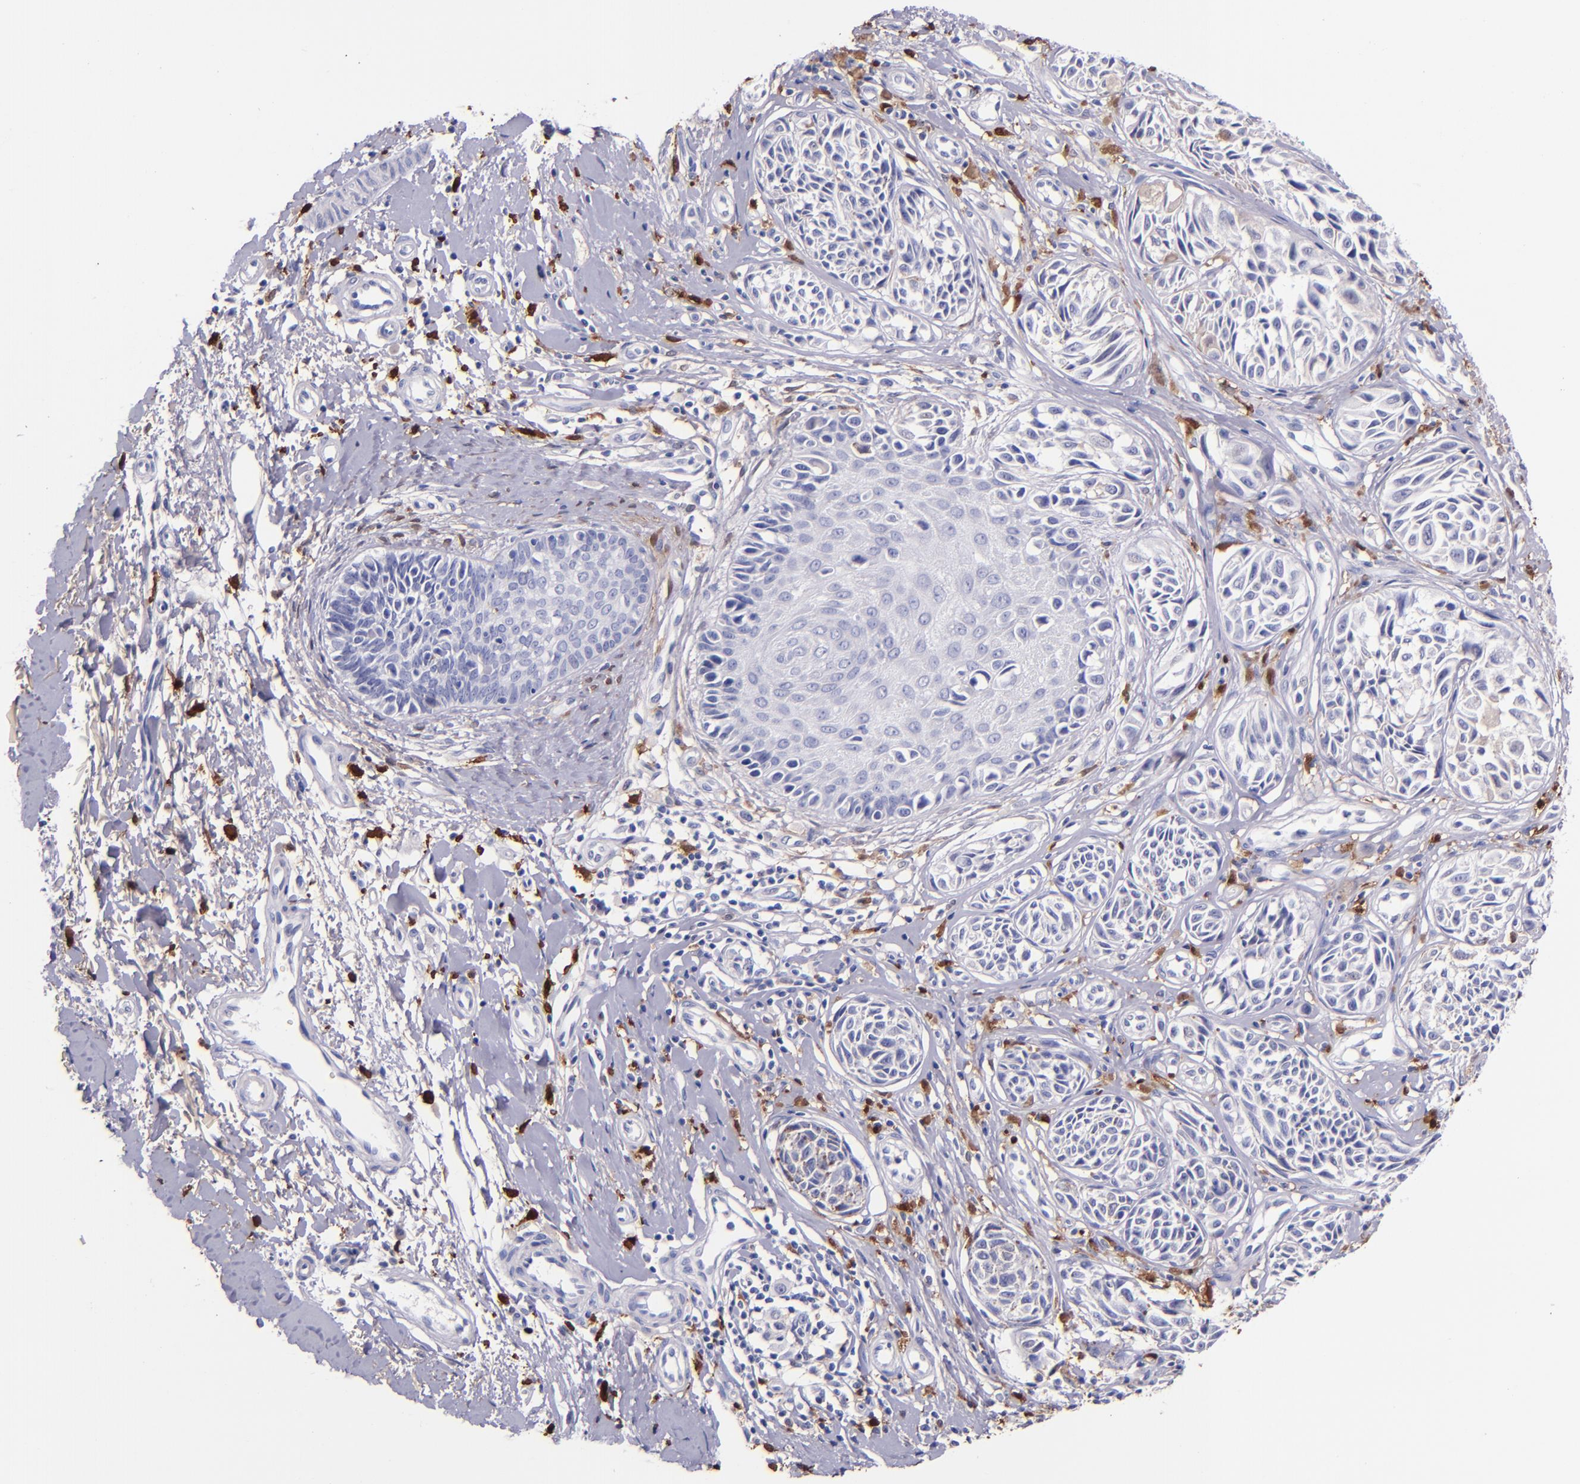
{"staining": {"intensity": "negative", "quantity": "none", "location": "none"}, "tissue": "melanoma", "cell_type": "Tumor cells", "image_type": "cancer", "snomed": [{"axis": "morphology", "description": "Malignant melanoma, NOS"}, {"axis": "topography", "description": "Skin"}], "caption": "Immunohistochemical staining of human malignant melanoma displays no significant positivity in tumor cells.", "gene": "F13A1", "patient": {"sex": "male", "age": 67}}